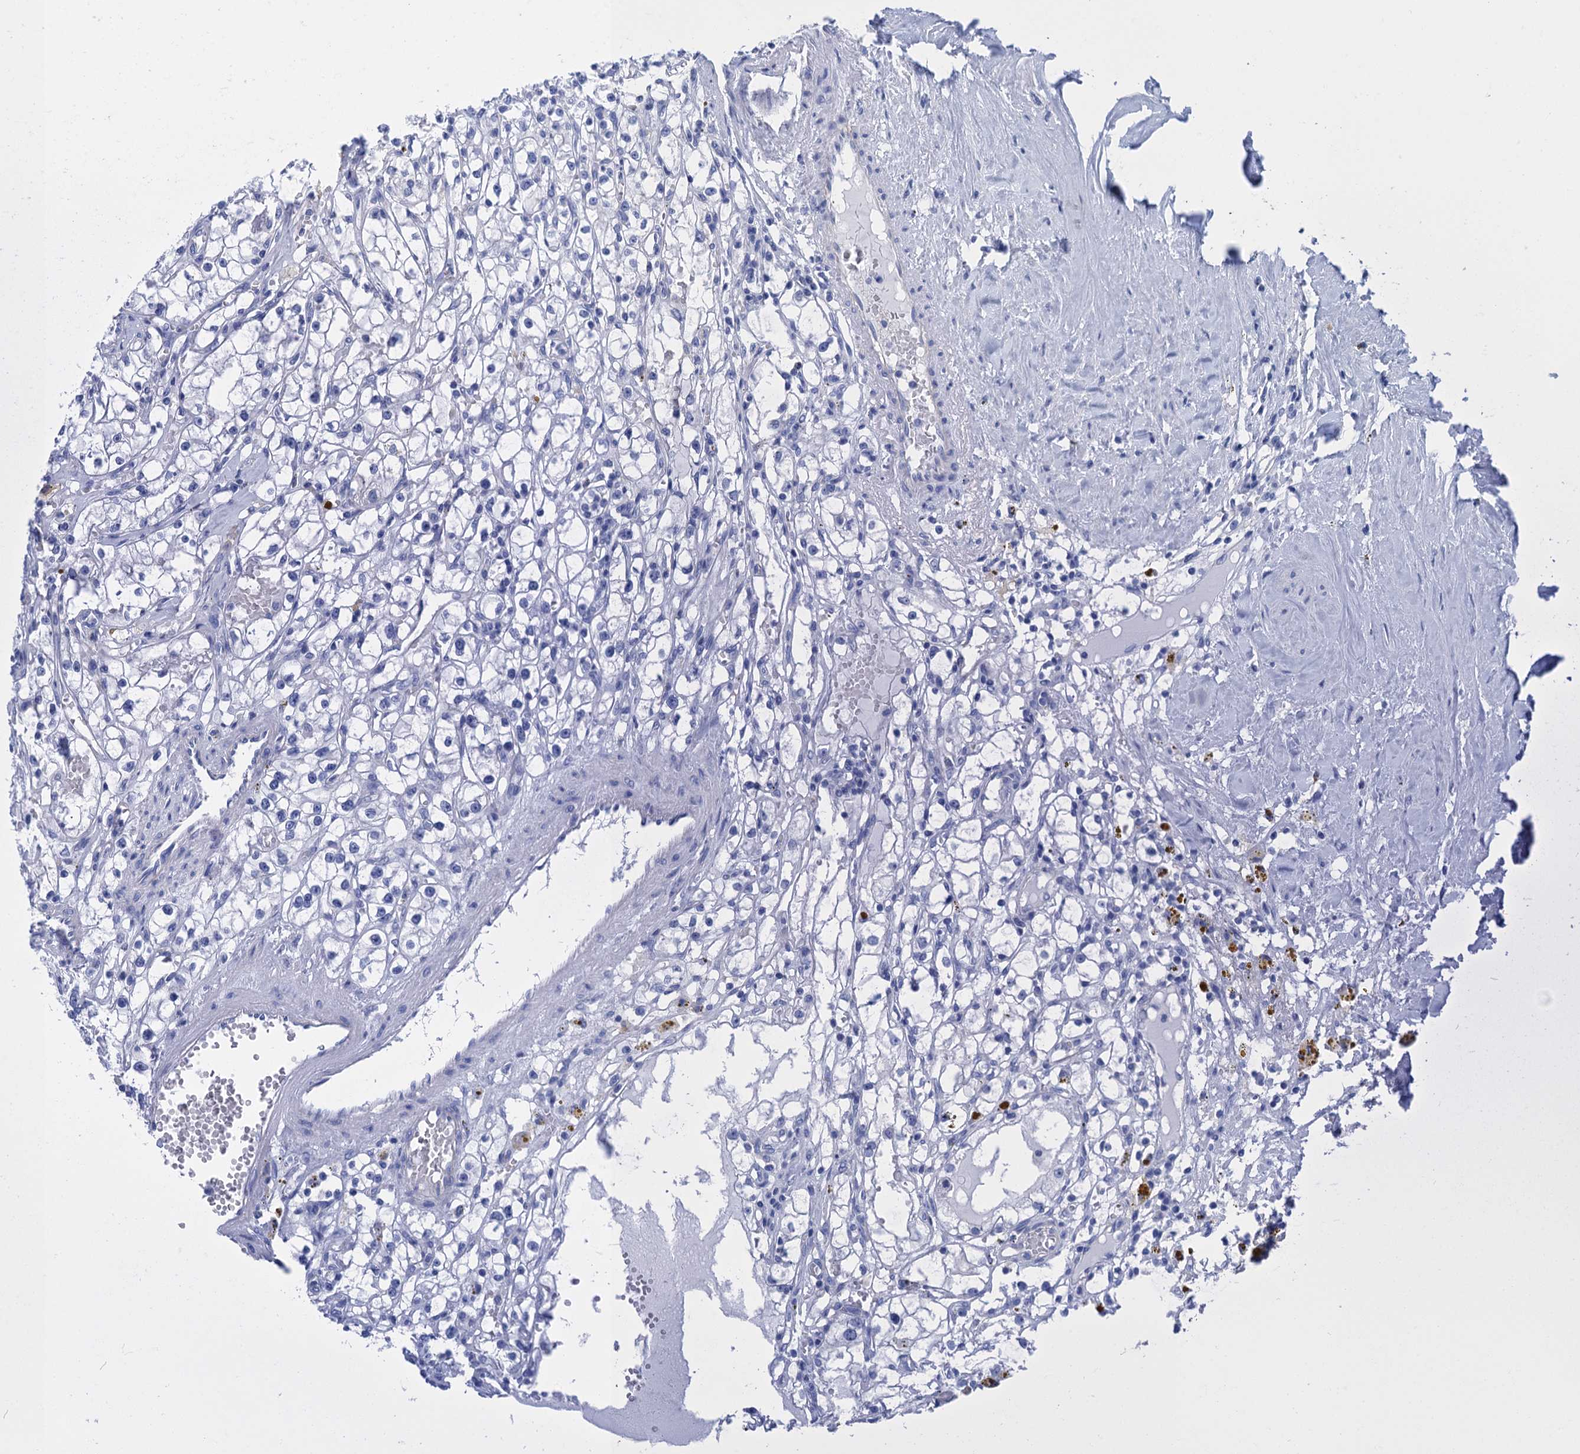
{"staining": {"intensity": "negative", "quantity": "none", "location": "none"}, "tissue": "renal cancer", "cell_type": "Tumor cells", "image_type": "cancer", "snomed": [{"axis": "morphology", "description": "Adenocarcinoma, NOS"}, {"axis": "topography", "description": "Kidney"}], "caption": "Tumor cells show no significant protein staining in renal cancer (adenocarcinoma).", "gene": "CALML5", "patient": {"sex": "male", "age": 56}}